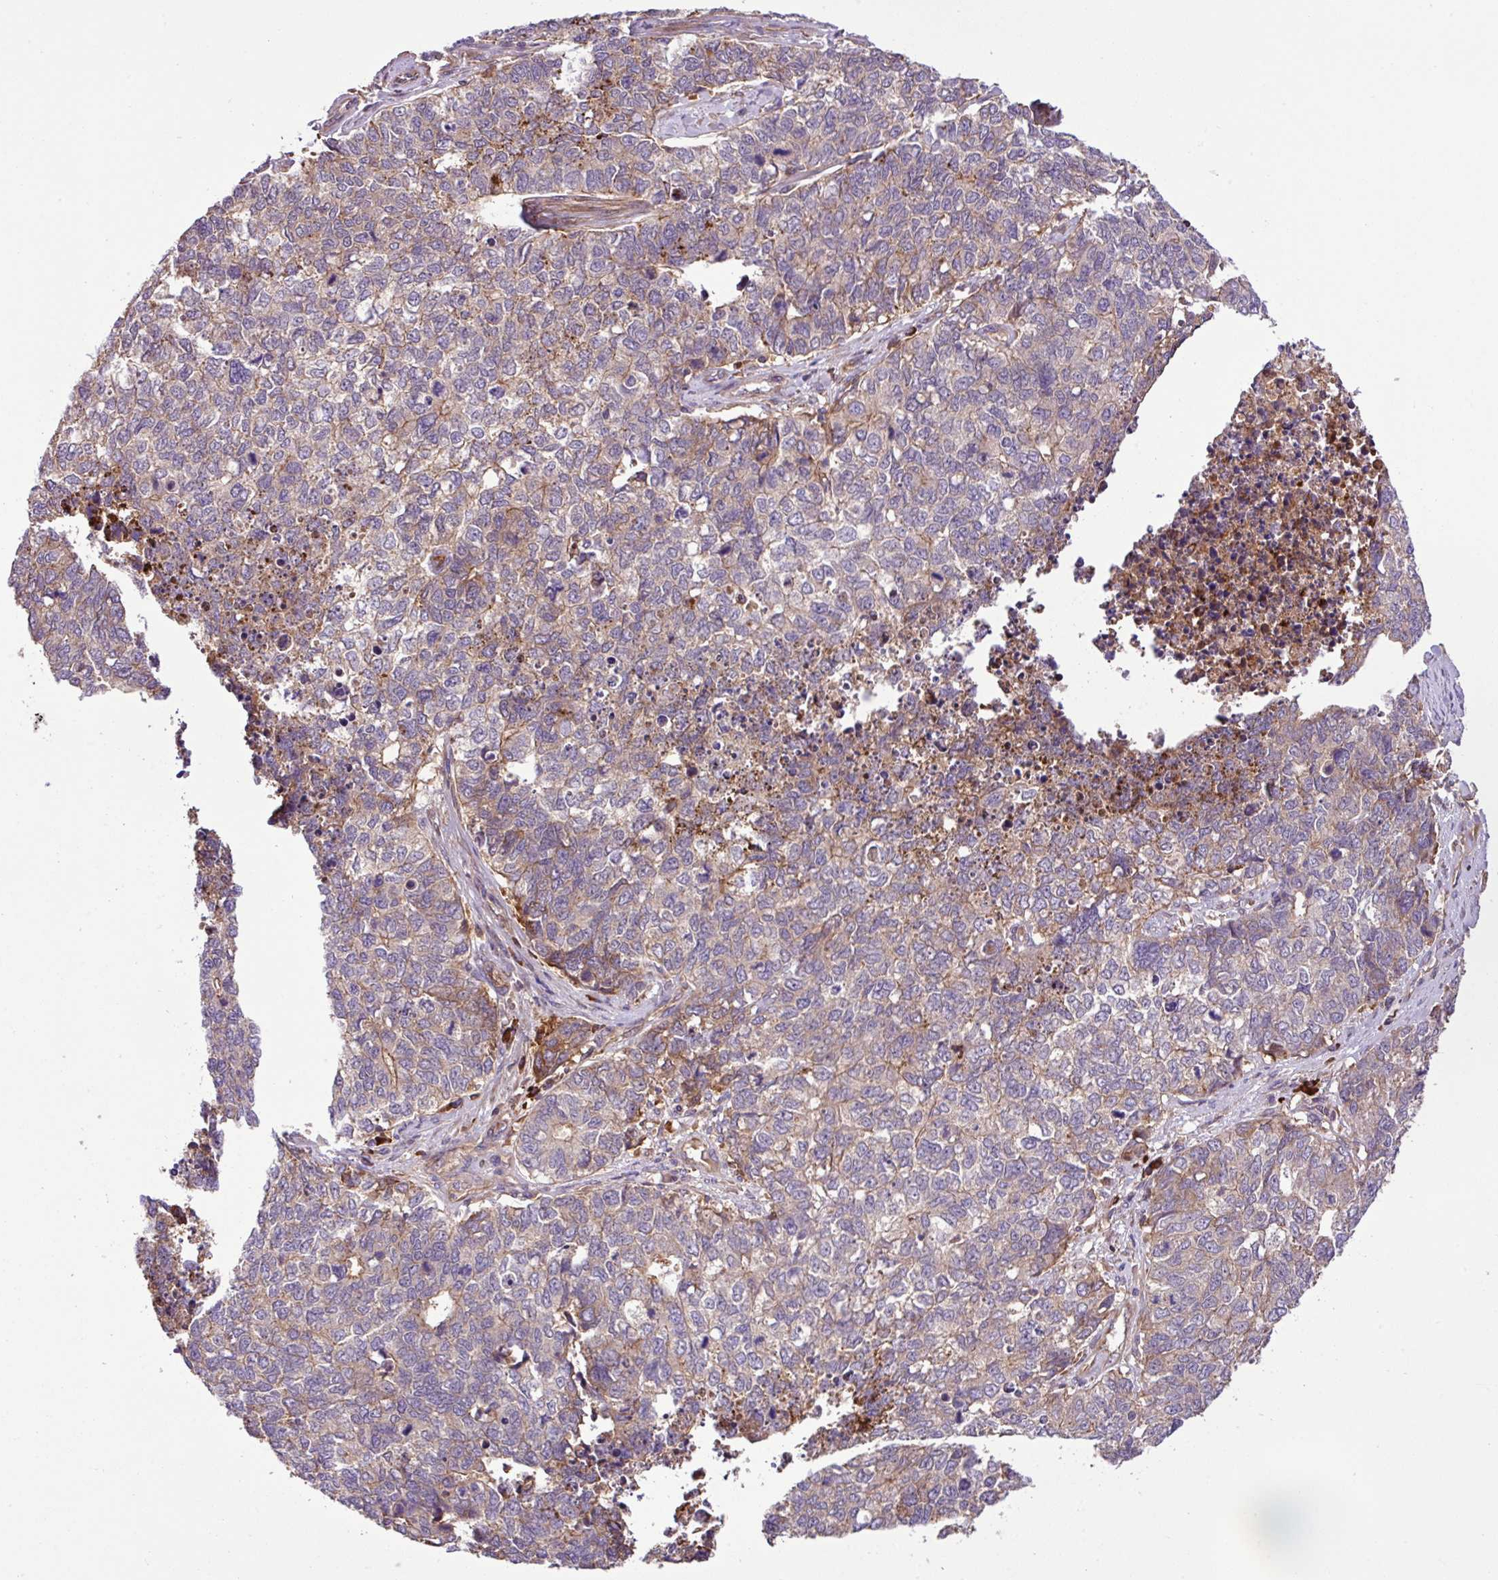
{"staining": {"intensity": "weak", "quantity": "<25%", "location": "cytoplasmic/membranous"}, "tissue": "cervical cancer", "cell_type": "Tumor cells", "image_type": "cancer", "snomed": [{"axis": "morphology", "description": "Squamous cell carcinoma, NOS"}, {"axis": "topography", "description": "Cervix"}], "caption": "IHC micrograph of neoplastic tissue: cervical squamous cell carcinoma stained with DAB (3,3'-diaminobenzidine) exhibits no significant protein staining in tumor cells.", "gene": "ZNF266", "patient": {"sex": "female", "age": 63}}